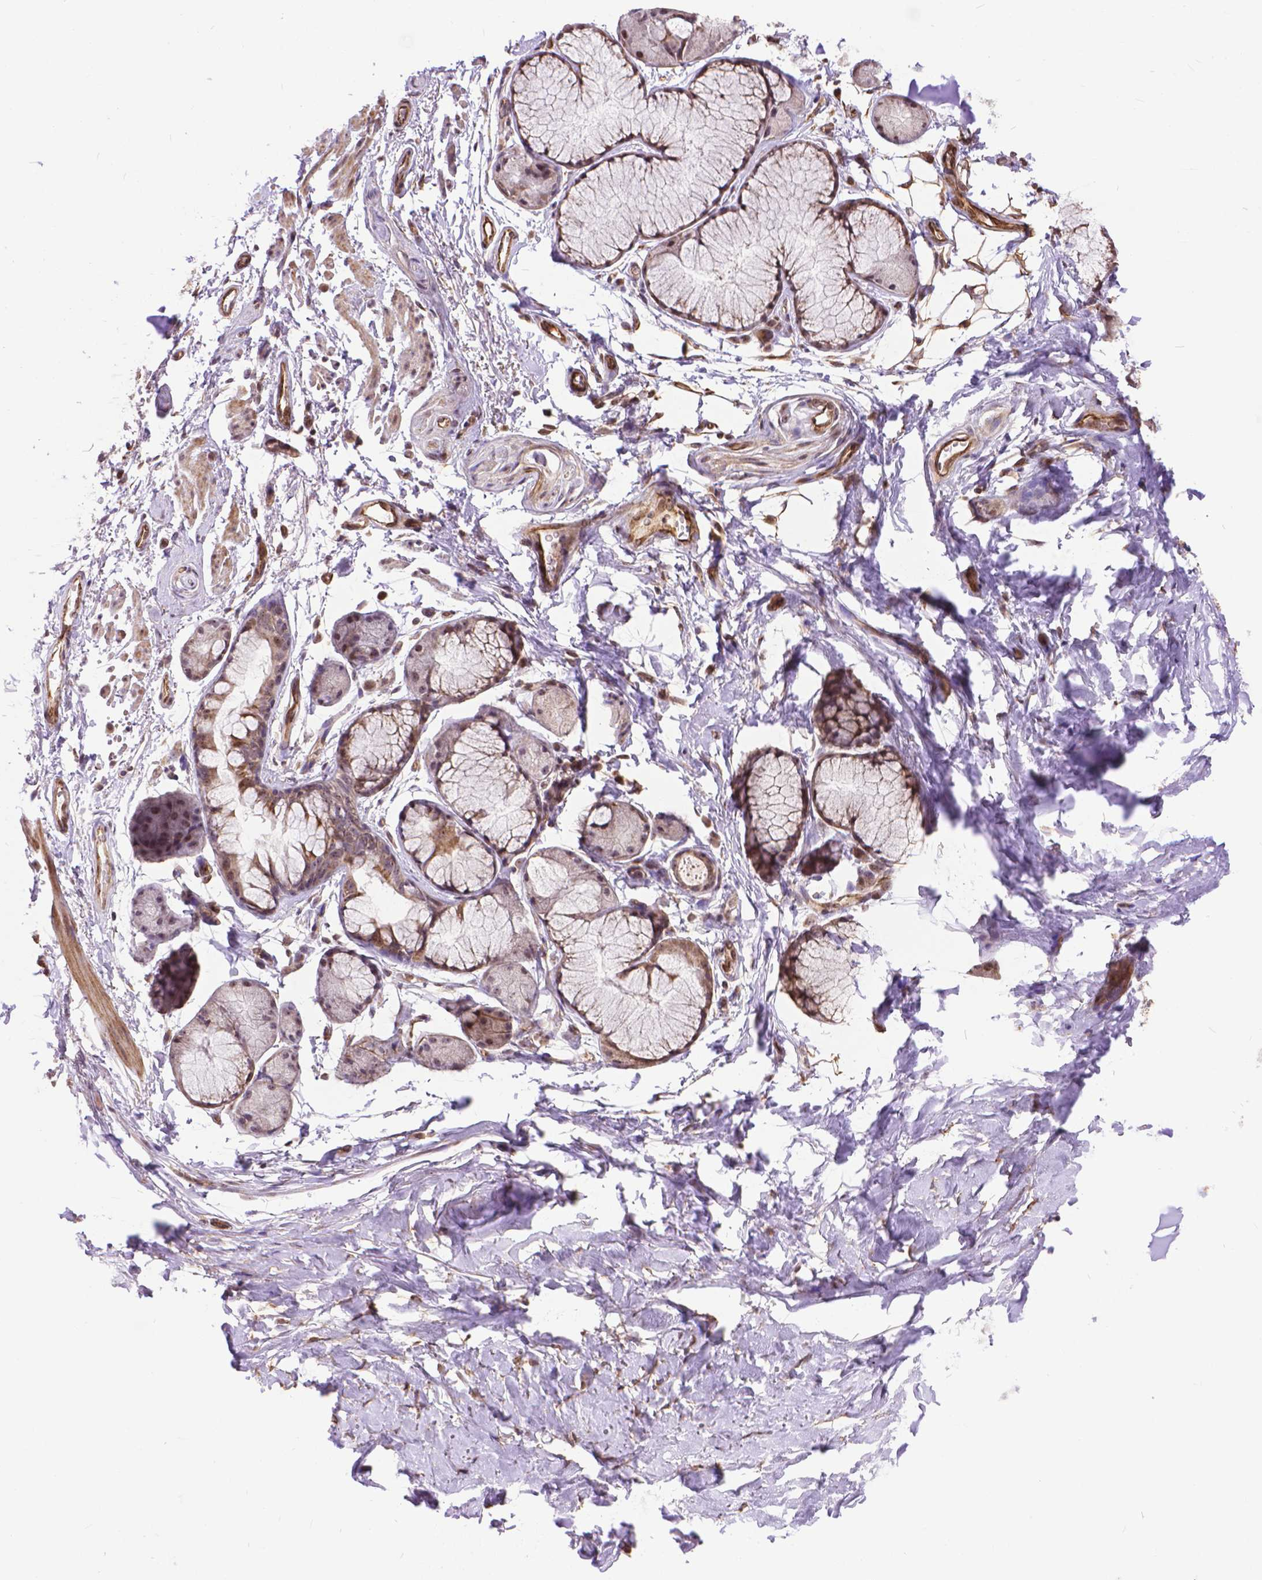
{"staining": {"intensity": "moderate", "quantity": "25%-75%", "location": "nuclear"}, "tissue": "adipose tissue", "cell_type": "Adipocytes", "image_type": "normal", "snomed": [{"axis": "morphology", "description": "Normal tissue, NOS"}, {"axis": "topography", "description": "Cartilage tissue"}, {"axis": "topography", "description": "Bronchus"}], "caption": "IHC micrograph of unremarkable adipose tissue: adipose tissue stained using immunohistochemistry (IHC) exhibits medium levels of moderate protein expression localized specifically in the nuclear of adipocytes, appearing as a nuclear brown color.", "gene": "TMEM135", "patient": {"sex": "female", "age": 79}}